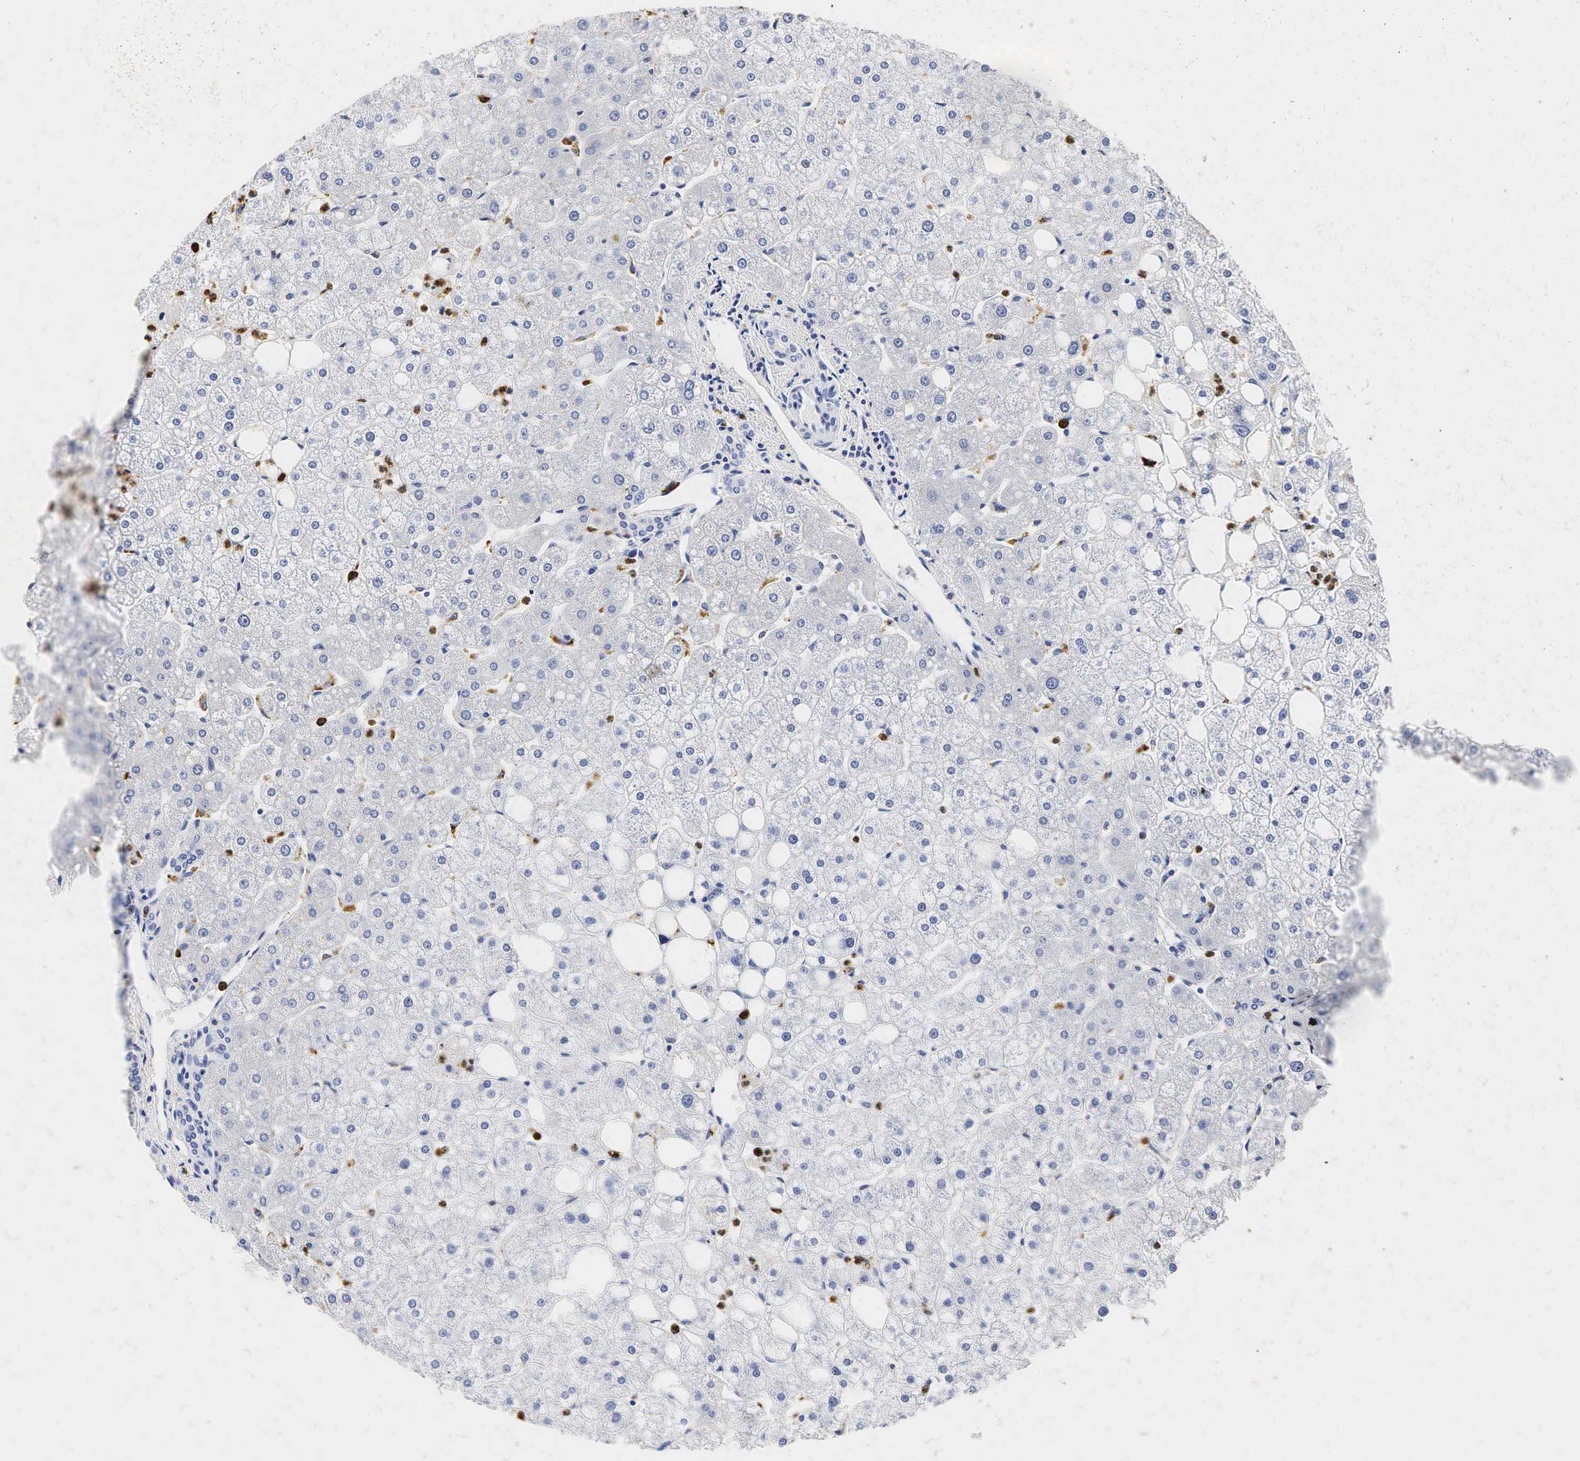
{"staining": {"intensity": "negative", "quantity": "none", "location": "none"}, "tissue": "liver", "cell_type": "Cholangiocytes", "image_type": "normal", "snomed": [{"axis": "morphology", "description": "Normal tissue, NOS"}, {"axis": "topography", "description": "Liver"}], "caption": "High power microscopy histopathology image of an immunohistochemistry (IHC) histopathology image of benign liver, revealing no significant staining in cholangiocytes.", "gene": "LYZ", "patient": {"sex": "male", "age": 35}}